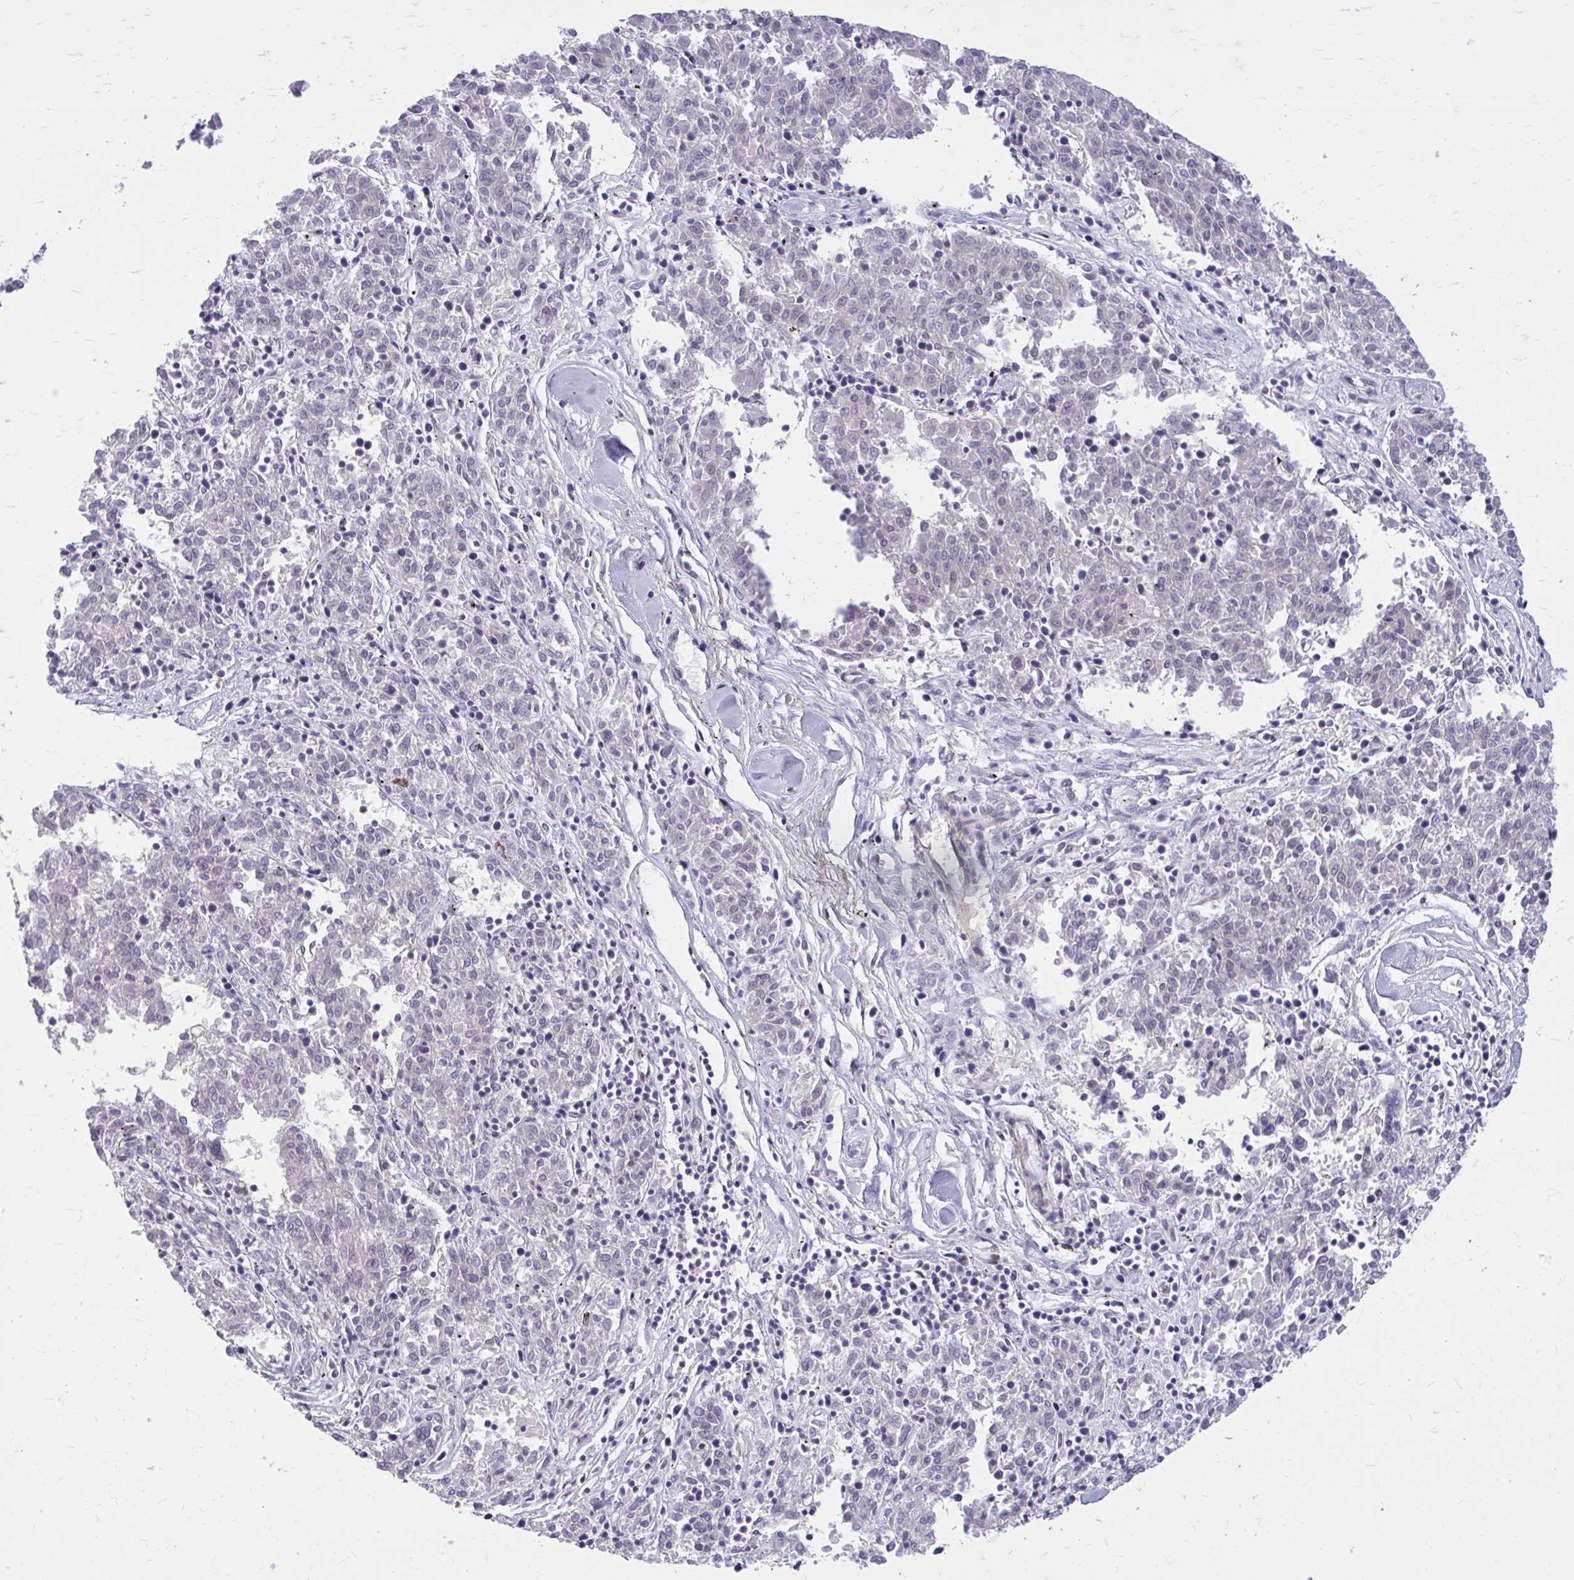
{"staining": {"intensity": "negative", "quantity": "none", "location": "none"}, "tissue": "melanoma", "cell_type": "Tumor cells", "image_type": "cancer", "snomed": [{"axis": "morphology", "description": "Malignant melanoma, NOS"}, {"axis": "topography", "description": "Skin"}], "caption": "Image shows no significant protein staining in tumor cells of melanoma. (Stains: DAB (3,3'-diaminobenzidine) immunohistochemistry with hematoxylin counter stain, Microscopy: brightfield microscopy at high magnification).", "gene": "PSME4", "patient": {"sex": "female", "age": 72}}